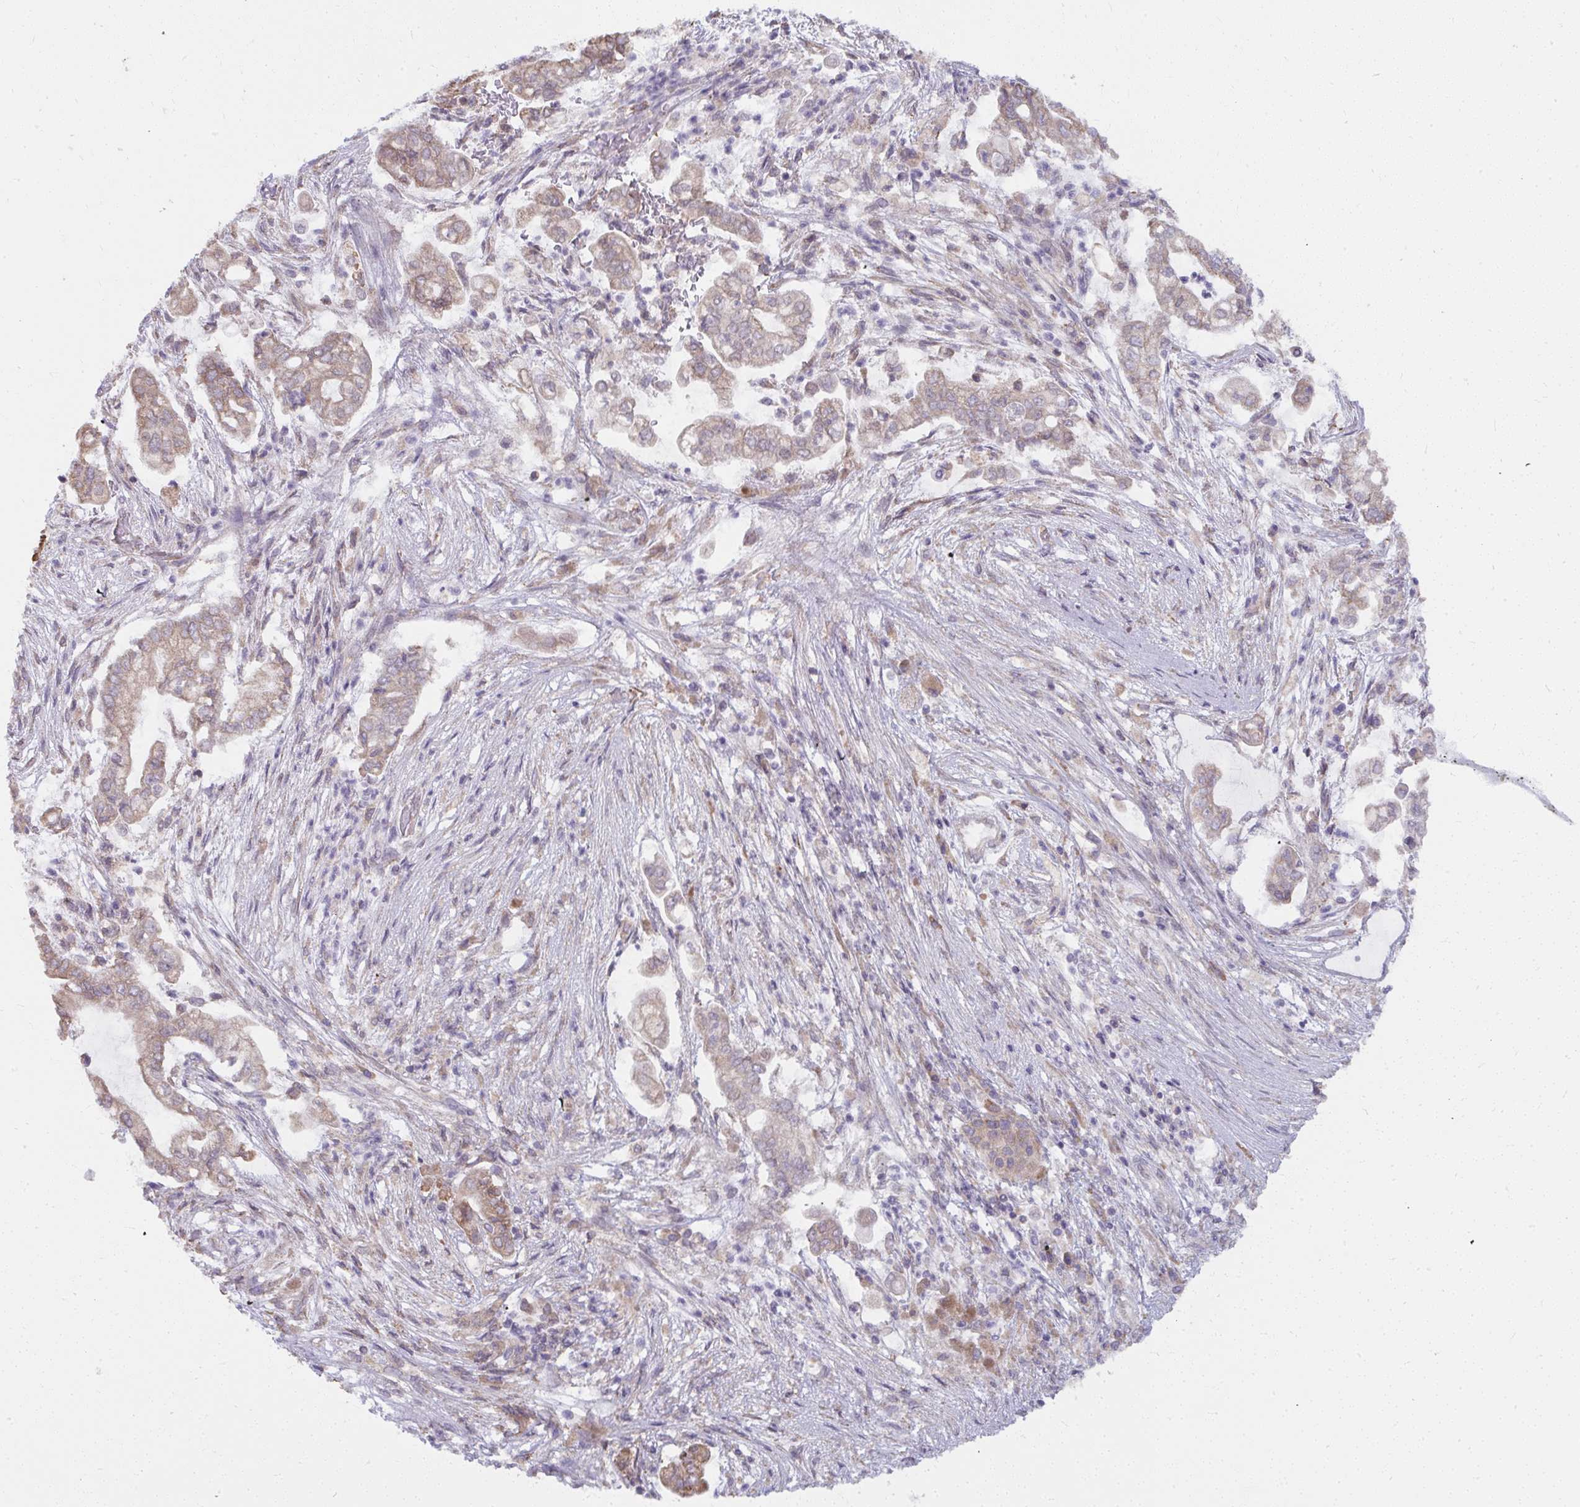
{"staining": {"intensity": "weak", "quantity": ">75%", "location": "cytoplasmic/membranous"}, "tissue": "pancreatic cancer", "cell_type": "Tumor cells", "image_type": "cancer", "snomed": [{"axis": "morphology", "description": "Adenocarcinoma, NOS"}, {"axis": "topography", "description": "Pancreas"}], "caption": "Pancreatic cancer was stained to show a protein in brown. There is low levels of weak cytoplasmic/membranous staining in approximately >75% of tumor cells.", "gene": "NMNAT1", "patient": {"sex": "female", "age": 69}}